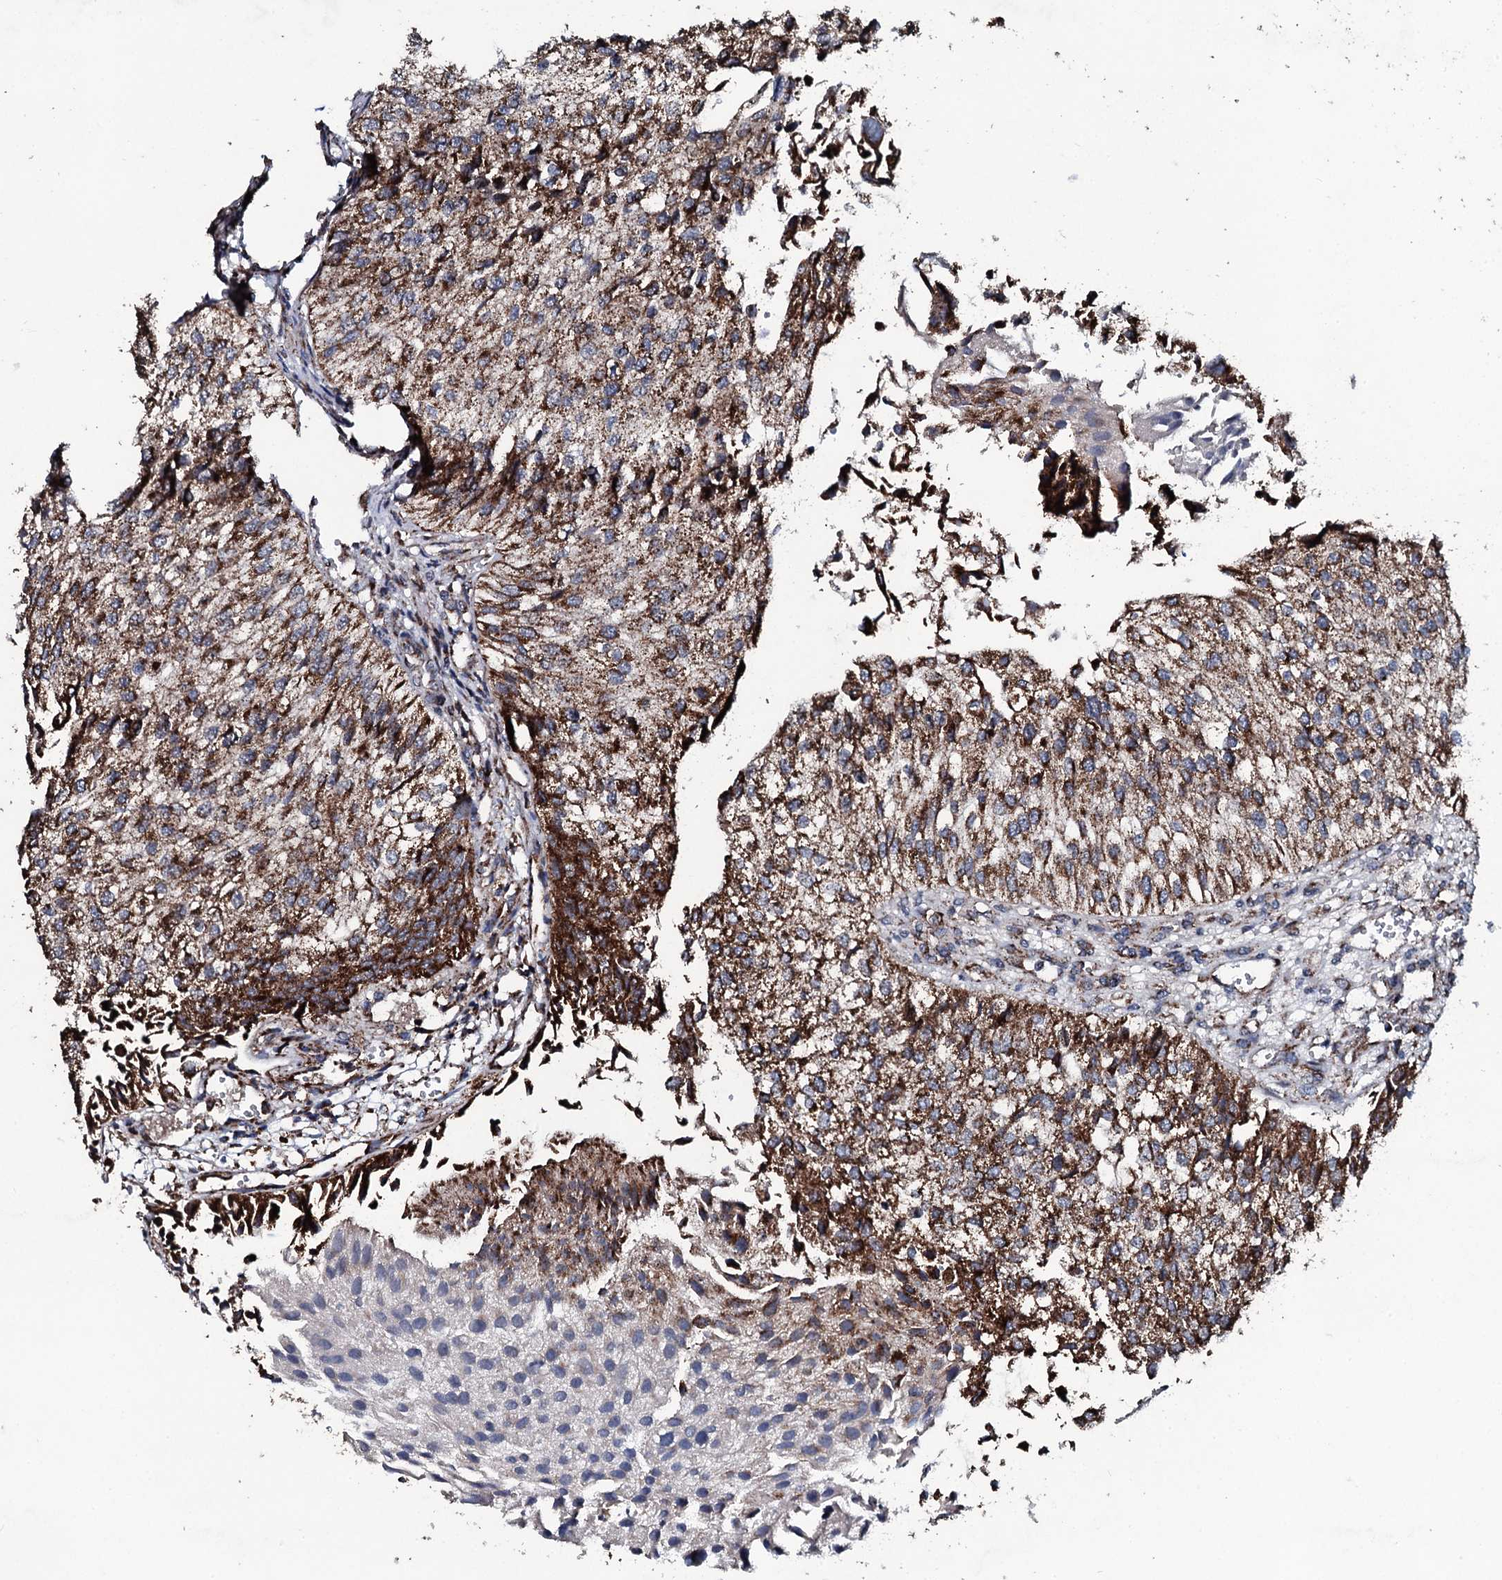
{"staining": {"intensity": "strong", "quantity": ">75%", "location": "cytoplasmic/membranous"}, "tissue": "urothelial cancer", "cell_type": "Tumor cells", "image_type": "cancer", "snomed": [{"axis": "morphology", "description": "Urothelial carcinoma, Low grade"}, {"axis": "topography", "description": "Urinary bladder"}], "caption": "Approximately >75% of tumor cells in low-grade urothelial carcinoma display strong cytoplasmic/membranous protein positivity as visualized by brown immunohistochemical staining.", "gene": "DYNC2I2", "patient": {"sex": "female", "age": 89}}